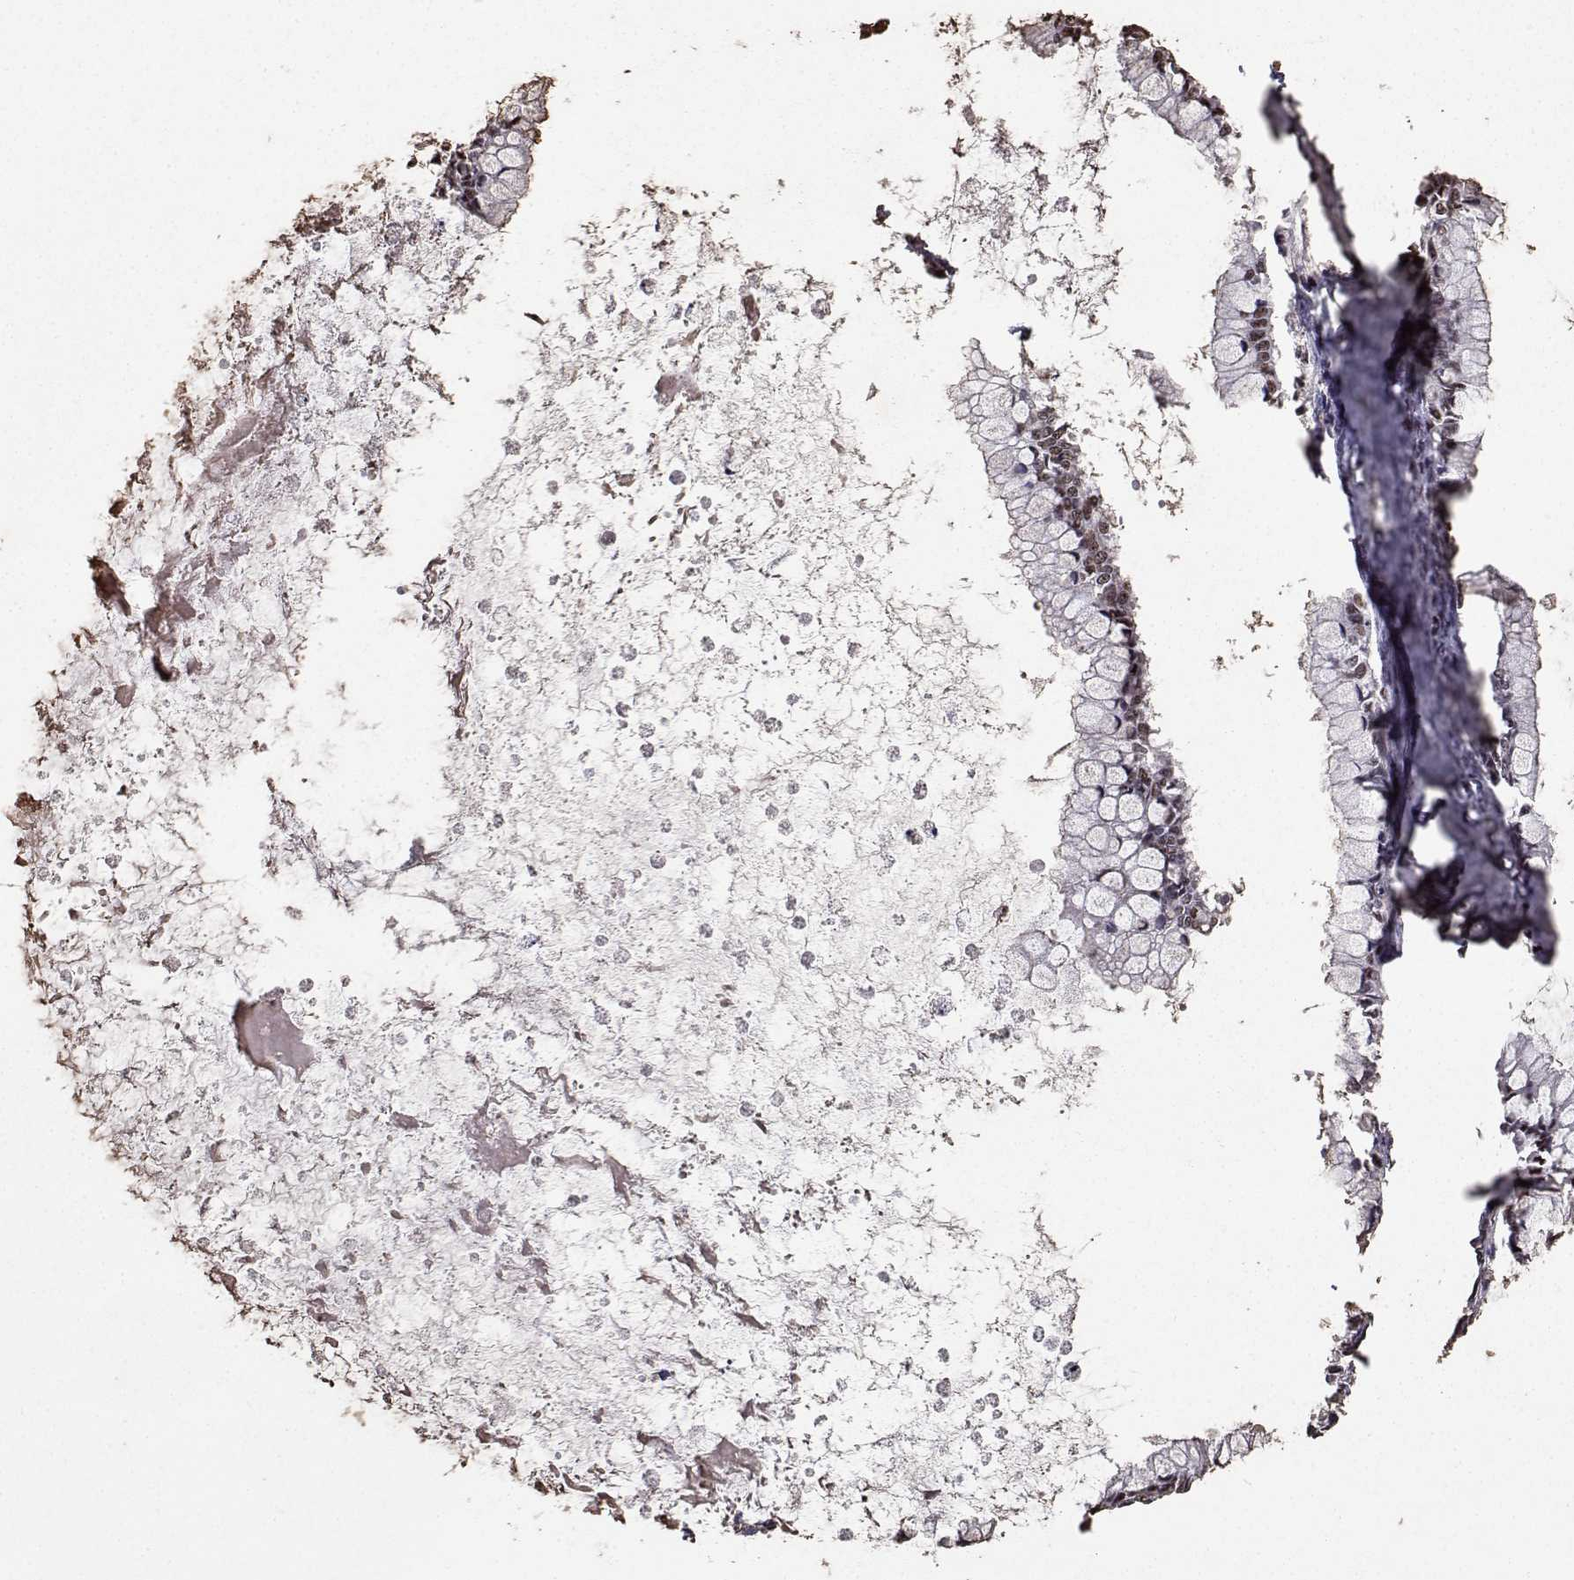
{"staining": {"intensity": "moderate", "quantity": ">75%", "location": "nuclear"}, "tissue": "ovarian cancer", "cell_type": "Tumor cells", "image_type": "cancer", "snomed": [{"axis": "morphology", "description": "Cystadenocarcinoma, mucinous, NOS"}, {"axis": "topography", "description": "Ovary"}], "caption": "This is an image of IHC staining of ovarian mucinous cystadenocarcinoma, which shows moderate positivity in the nuclear of tumor cells.", "gene": "TOE1", "patient": {"sex": "female", "age": 67}}